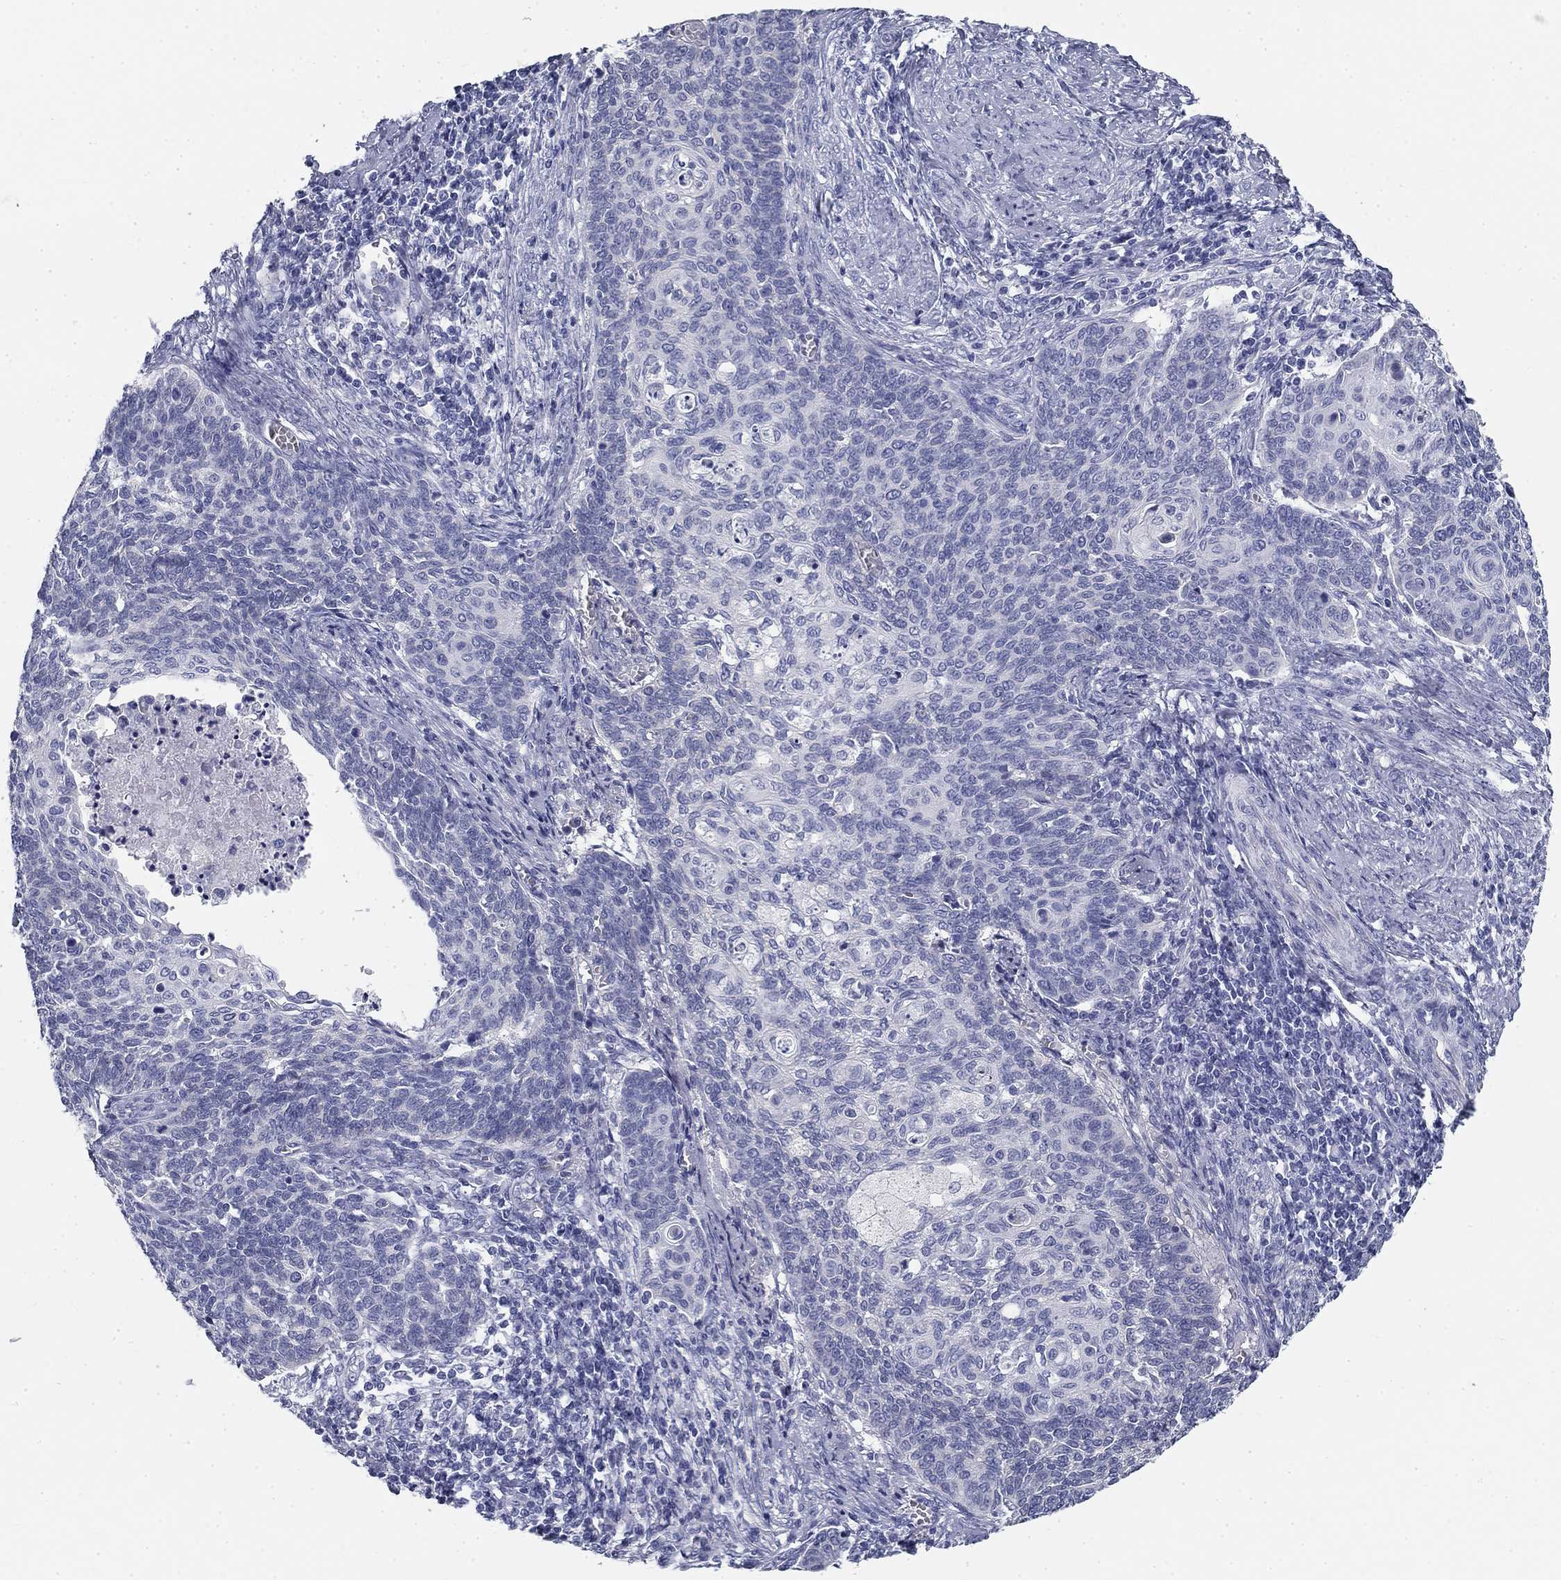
{"staining": {"intensity": "negative", "quantity": "none", "location": "none"}, "tissue": "cervical cancer", "cell_type": "Tumor cells", "image_type": "cancer", "snomed": [{"axis": "morphology", "description": "Normal tissue, NOS"}, {"axis": "morphology", "description": "Squamous cell carcinoma, NOS"}, {"axis": "topography", "description": "Cervix"}], "caption": "Tumor cells are negative for protein expression in human cervical cancer.", "gene": "GALNTL5", "patient": {"sex": "female", "age": 39}}